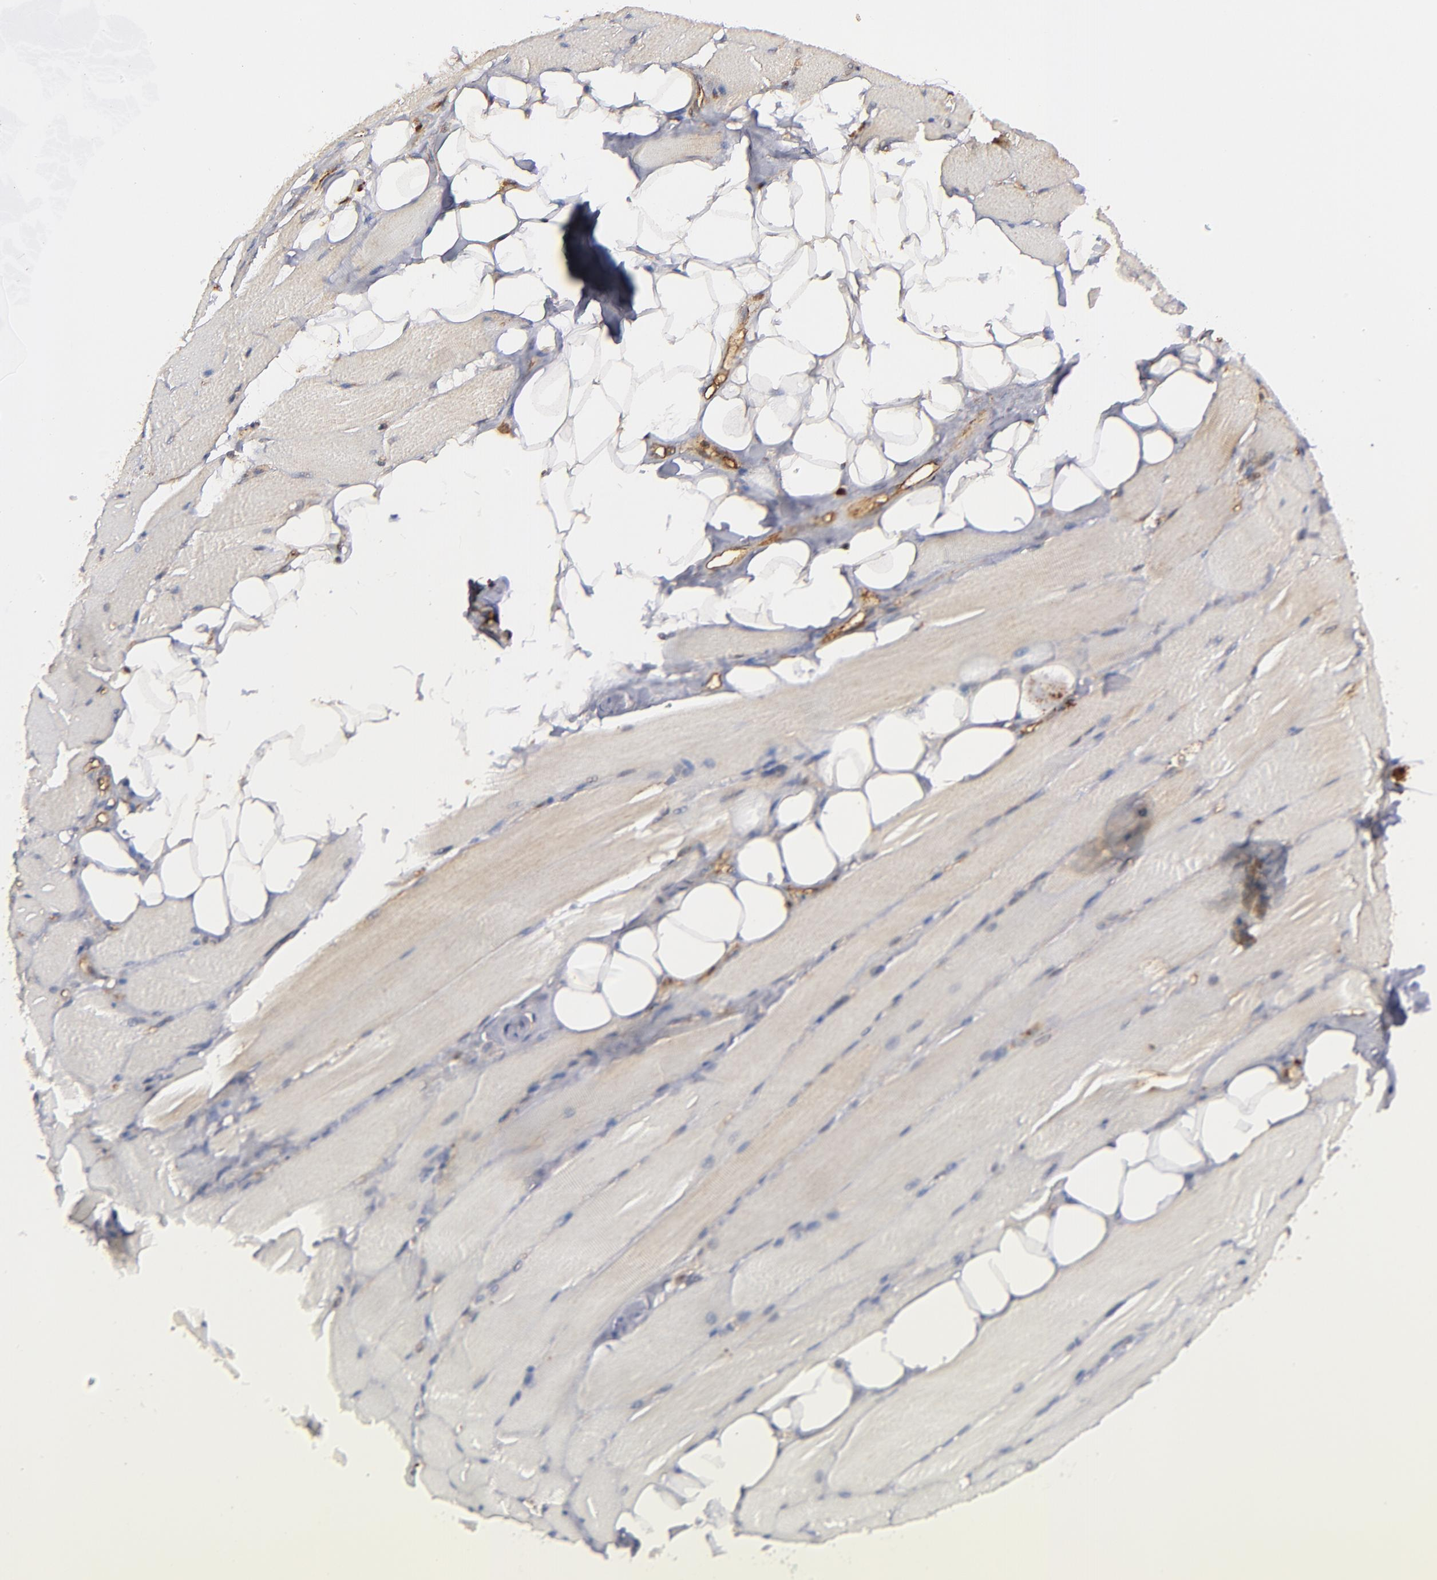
{"staining": {"intensity": "weak", "quantity": "<25%", "location": "cytoplasmic/membranous"}, "tissue": "skeletal muscle", "cell_type": "Myocytes", "image_type": "normal", "snomed": [{"axis": "morphology", "description": "Normal tissue, NOS"}, {"axis": "topography", "description": "Skeletal muscle"}, {"axis": "topography", "description": "Peripheral nerve tissue"}], "caption": "The micrograph demonstrates no staining of myocytes in unremarkable skeletal muscle.", "gene": "BDKRB1", "patient": {"sex": "female", "age": 84}}